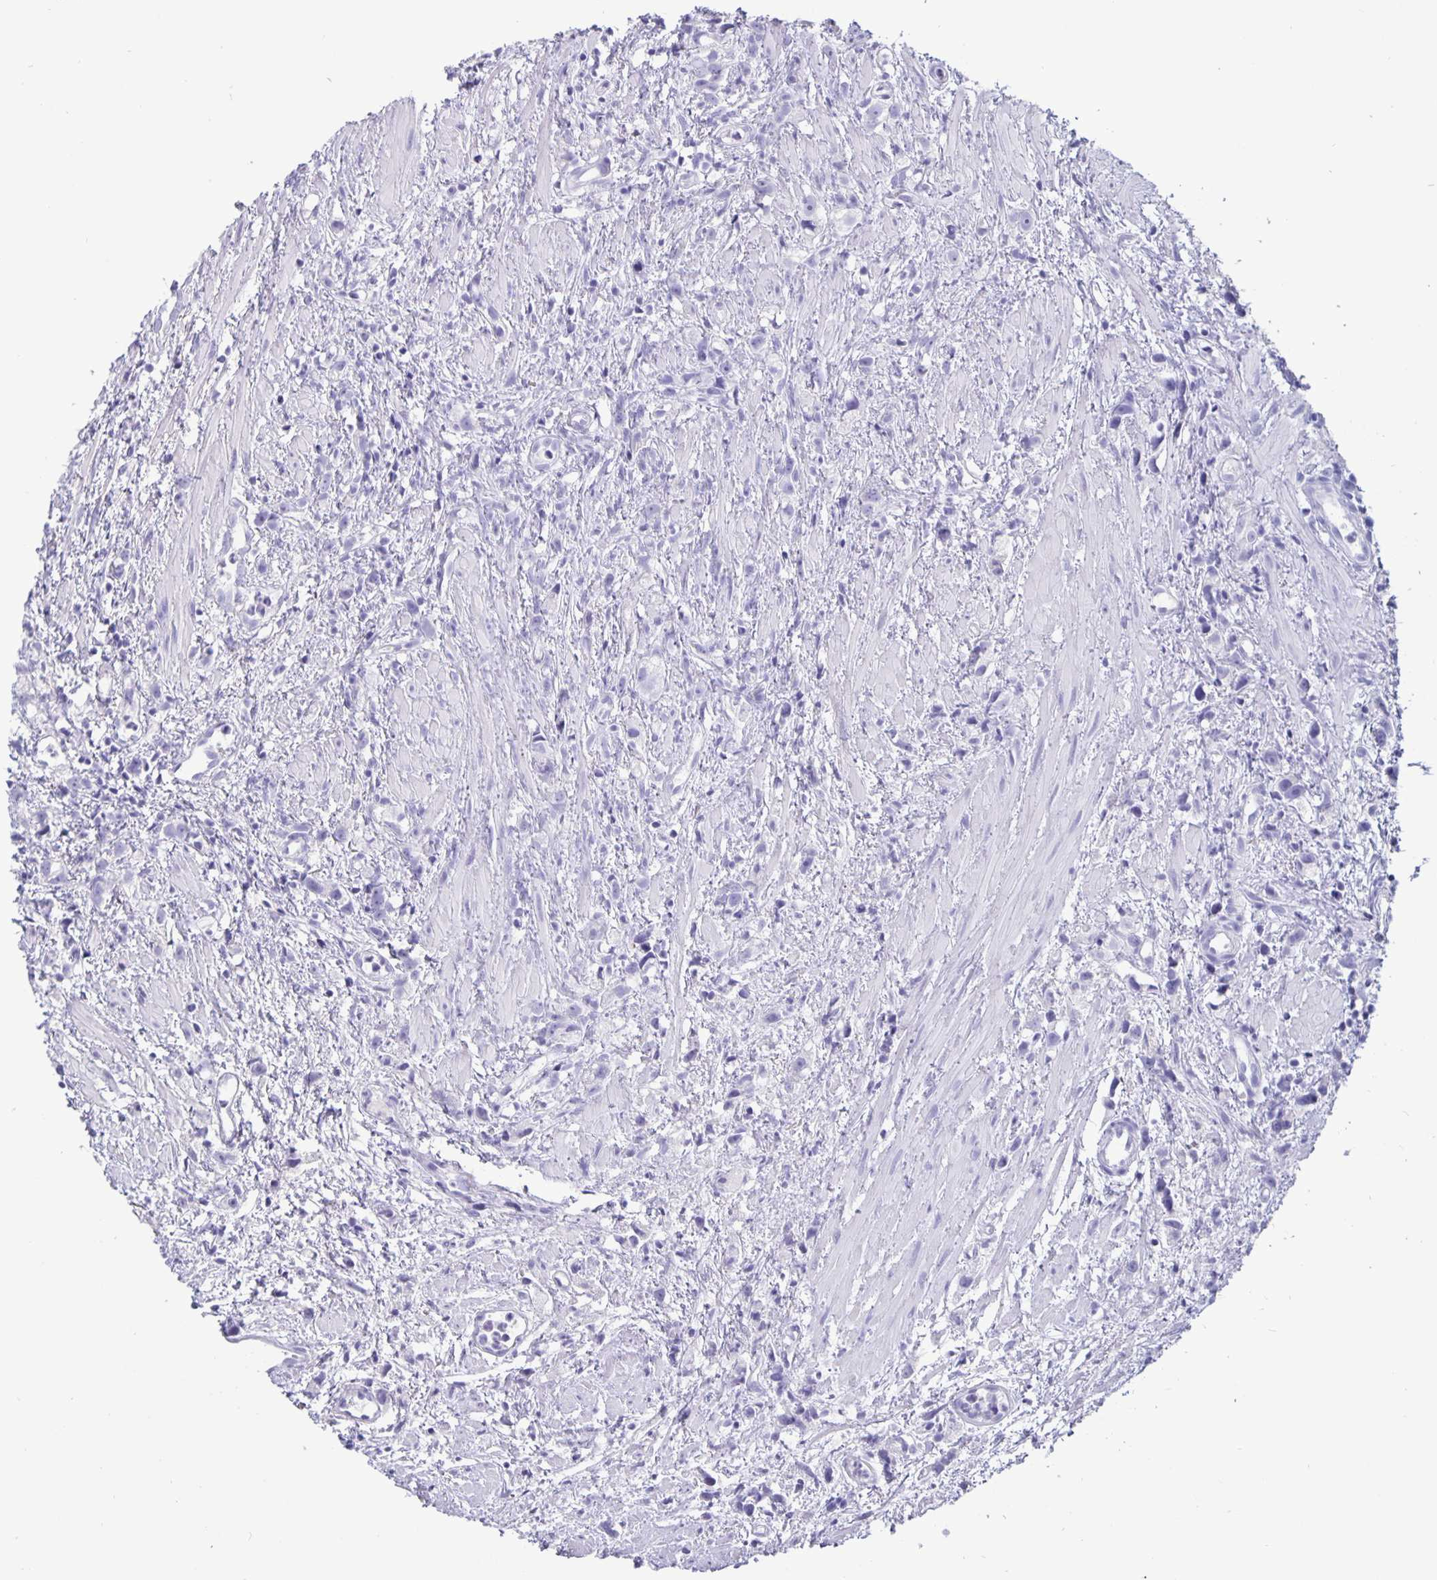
{"staining": {"intensity": "negative", "quantity": "none", "location": "none"}, "tissue": "prostate cancer", "cell_type": "Tumor cells", "image_type": "cancer", "snomed": [{"axis": "morphology", "description": "Adenocarcinoma, High grade"}, {"axis": "topography", "description": "Prostate"}], "caption": "This histopathology image is of prostate cancer stained with IHC to label a protein in brown with the nuclei are counter-stained blue. There is no staining in tumor cells.", "gene": "BPIFA3", "patient": {"sex": "male", "age": 75}}